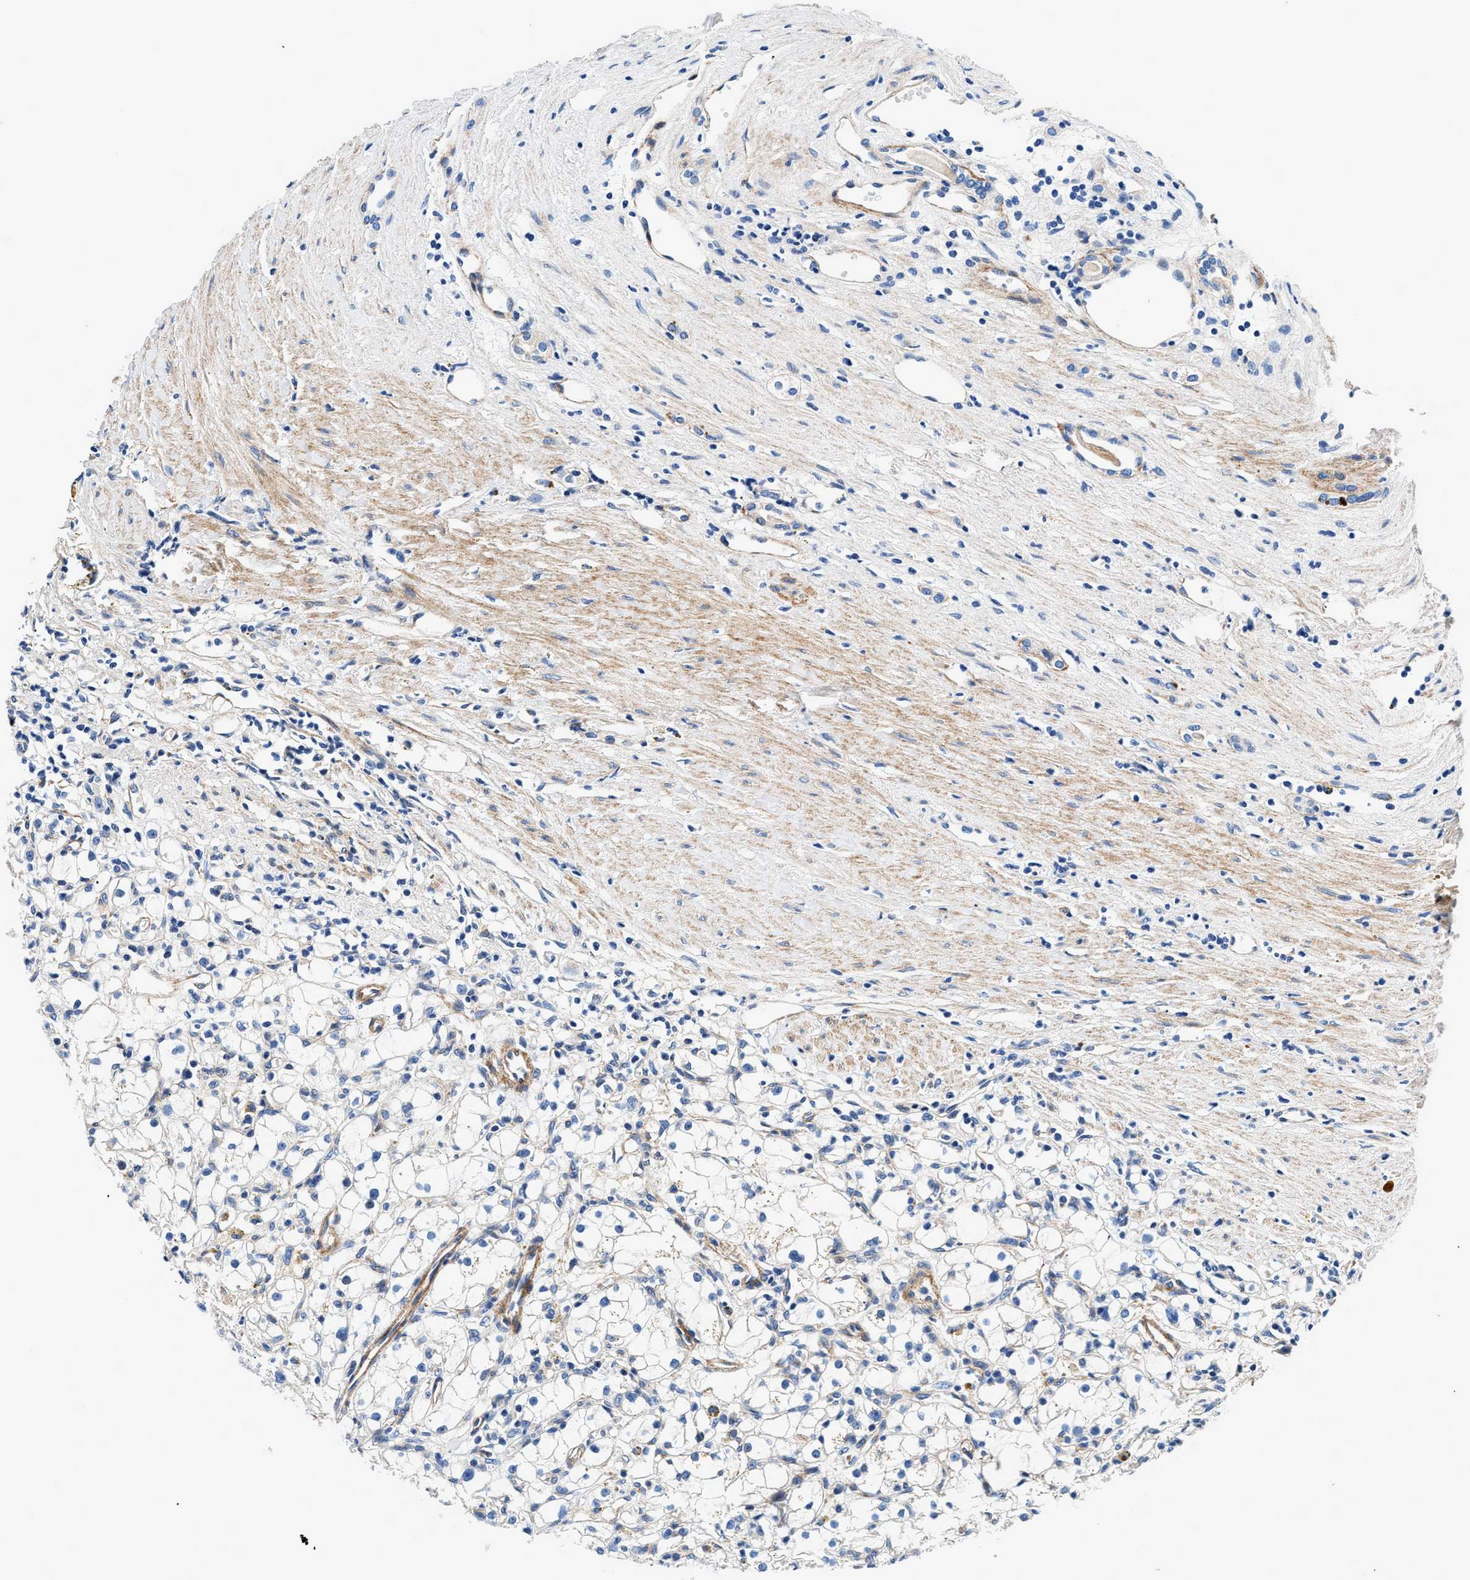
{"staining": {"intensity": "negative", "quantity": "none", "location": "none"}, "tissue": "renal cancer", "cell_type": "Tumor cells", "image_type": "cancer", "snomed": [{"axis": "morphology", "description": "Adenocarcinoma, NOS"}, {"axis": "topography", "description": "Kidney"}], "caption": "DAB immunohistochemical staining of human renal cancer (adenocarcinoma) exhibits no significant expression in tumor cells. The staining was performed using DAB (3,3'-diaminobenzidine) to visualize the protein expression in brown, while the nuclei were stained in blue with hematoxylin (Magnification: 20x).", "gene": "DAG1", "patient": {"sex": "male", "age": 56}}